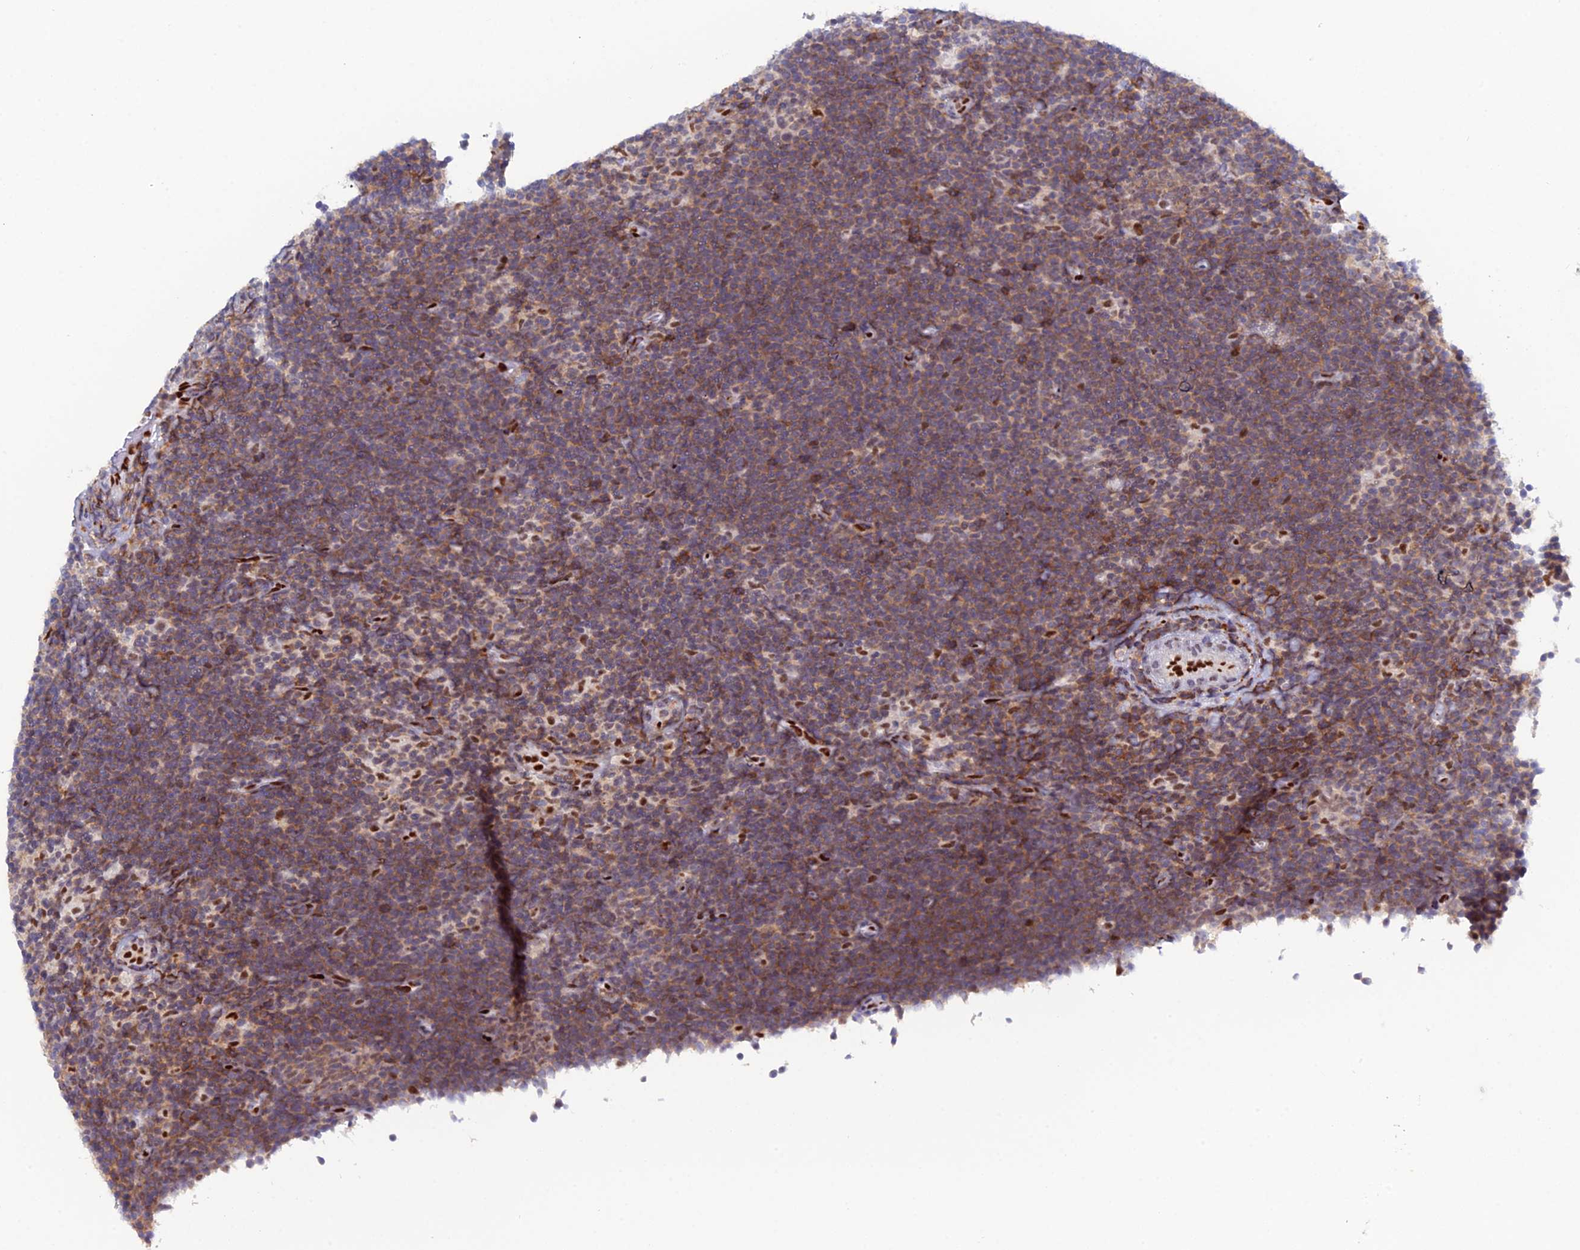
{"staining": {"intensity": "moderate", "quantity": ">75%", "location": "cytoplasmic/membranous"}, "tissue": "lymphoma", "cell_type": "Tumor cells", "image_type": "cancer", "snomed": [{"axis": "morphology", "description": "Hodgkin's disease, NOS"}, {"axis": "topography", "description": "Lymph node"}], "caption": "An image showing moderate cytoplasmic/membranous expression in about >75% of tumor cells in lymphoma, as visualized by brown immunohistochemical staining.", "gene": "NOL4L", "patient": {"sex": "female", "age": 57}}